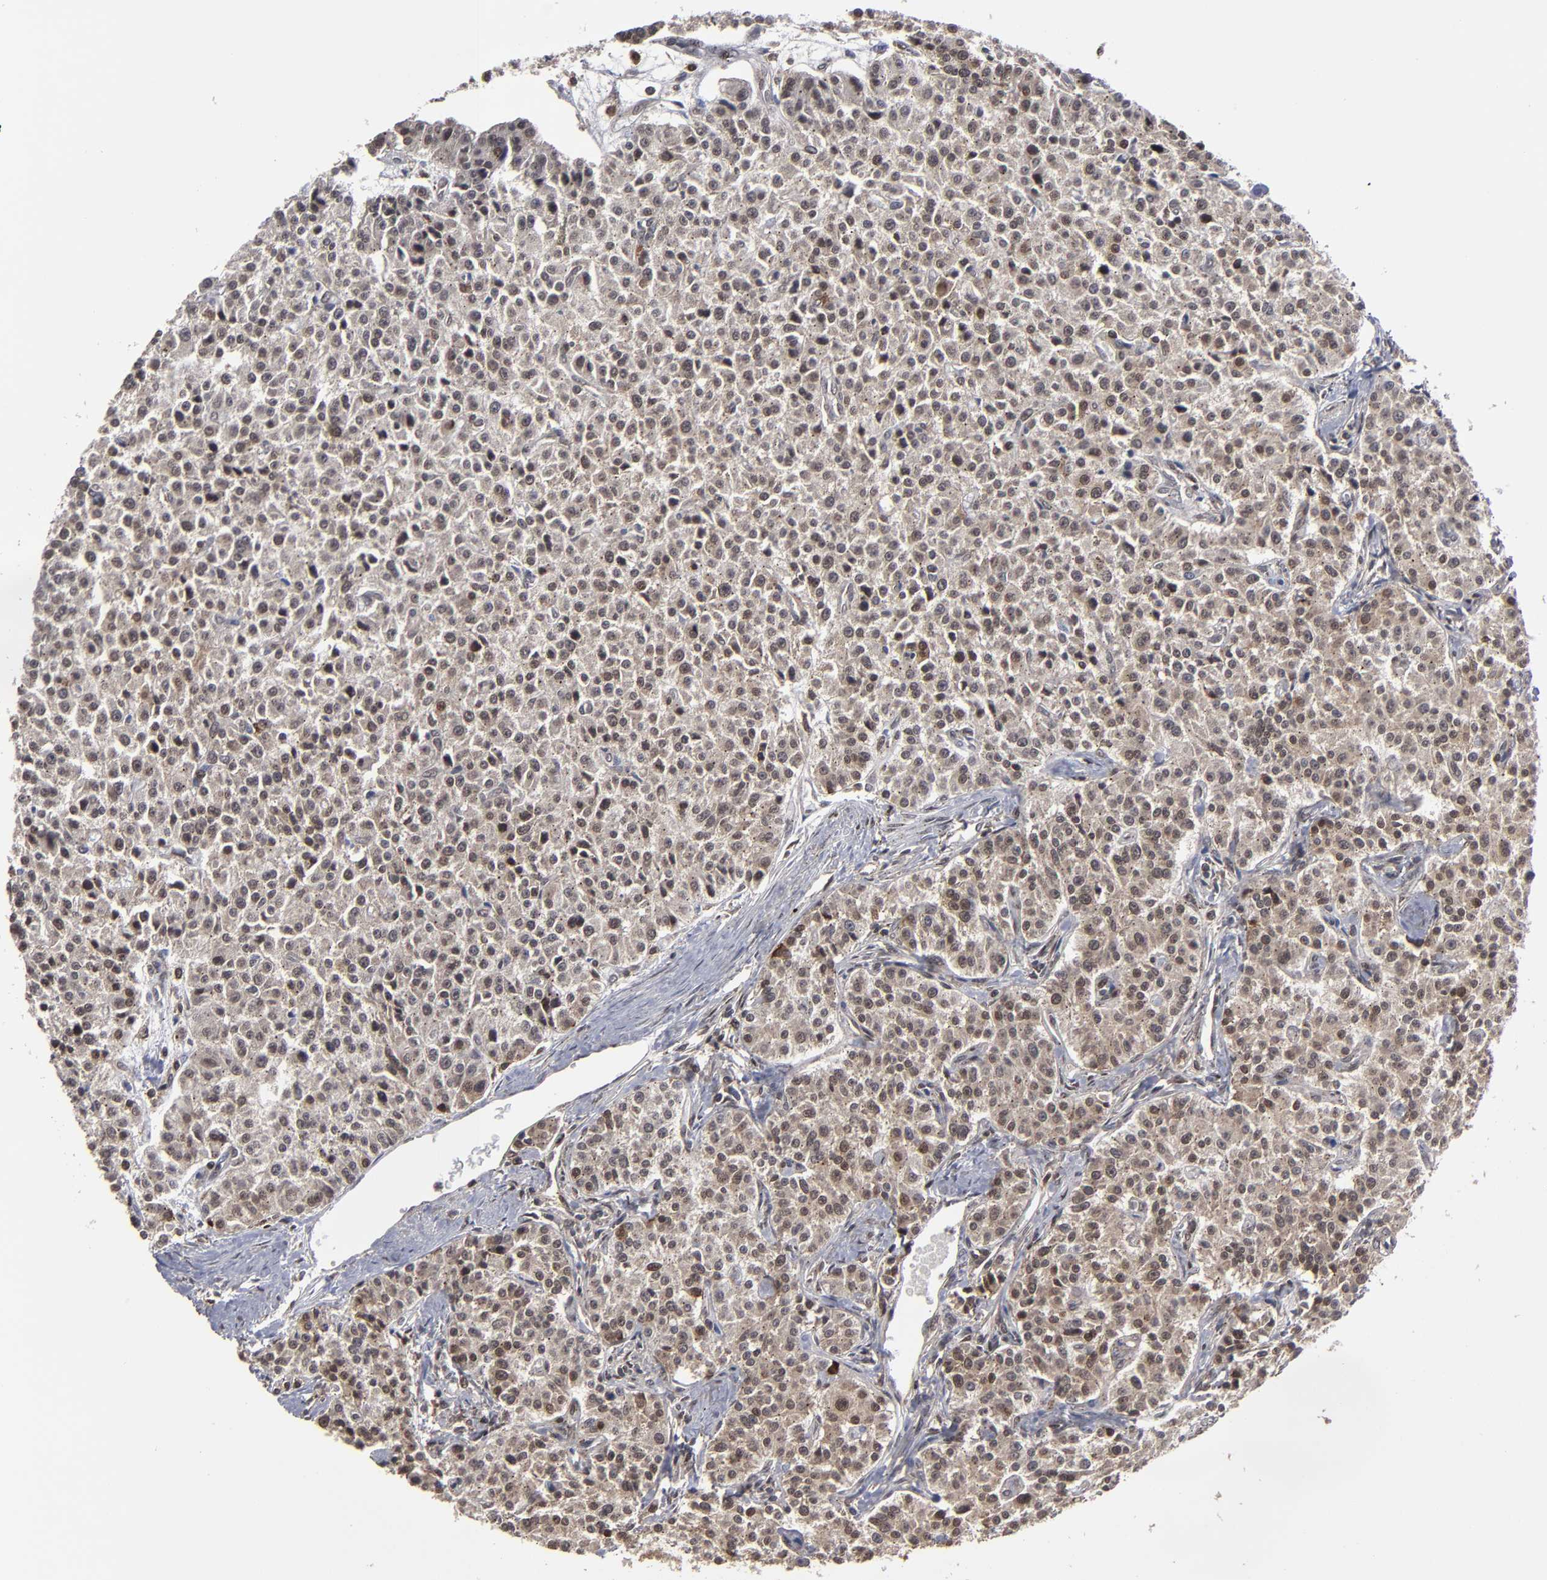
{"staining": {"intensity": "moderate", "quantity": ">75%", "location": "cytoplasmic/membranous,nuclear"}, "tissue": "carcinoid", "cell_type": "Tumor cells", "image_type": "cancer", "snomed": [{"axis": "morphology", "description": "Carcinoid, malignant, NOS"}, {"axis": "topography", "description": "Stomach"}], "caption": "An image of carcinoid stained for a protein displays moderate cytoplasmic/membranous and nuclear brown staining in tumor cells.", "gene": "KIAA2026", "patient": {"sex": "female", "age": 76}}